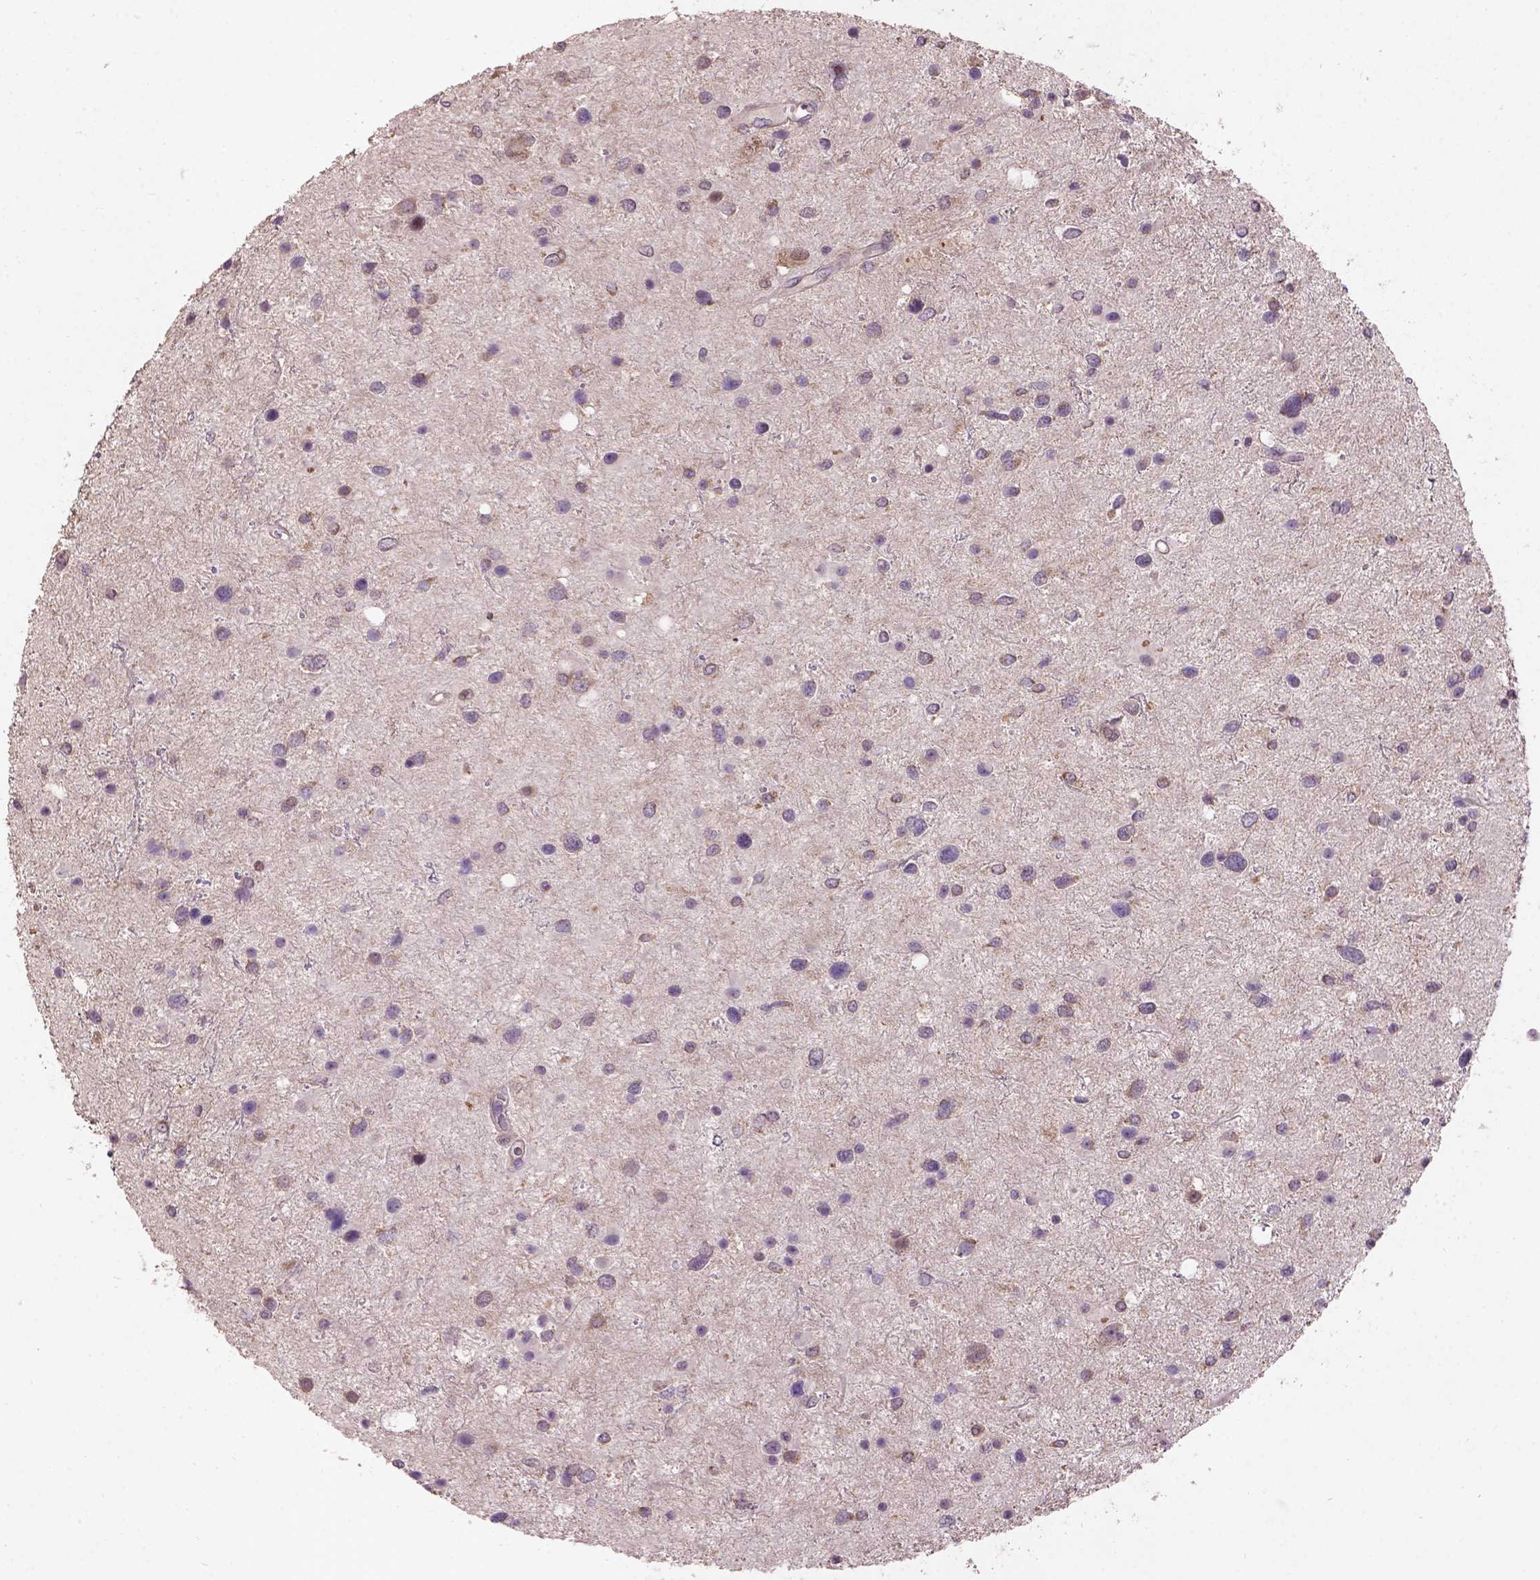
{"staining": {"intensity": "weak", "quantity": "<25%", "location": "cytoplasmic/membranous"}, "tissue": "glioma", "cell_type": "Tumor cells", "image_type": "cancer", "snomed": [{"axis": "morphology", "description": "Glioma, malignant, Low grade"}, {"axis": "topography", "description": "Brain"}], "caption": "Tumor cells show no significant protein staining in glioma. The staining was performed using DAB to visualize the protein expression in brown, while the nuclei were stained in blue with hematoxylin (Magnification: 20x).", "gene": "KBTBD8", "patient": {"sex": "female", "age": 32}}